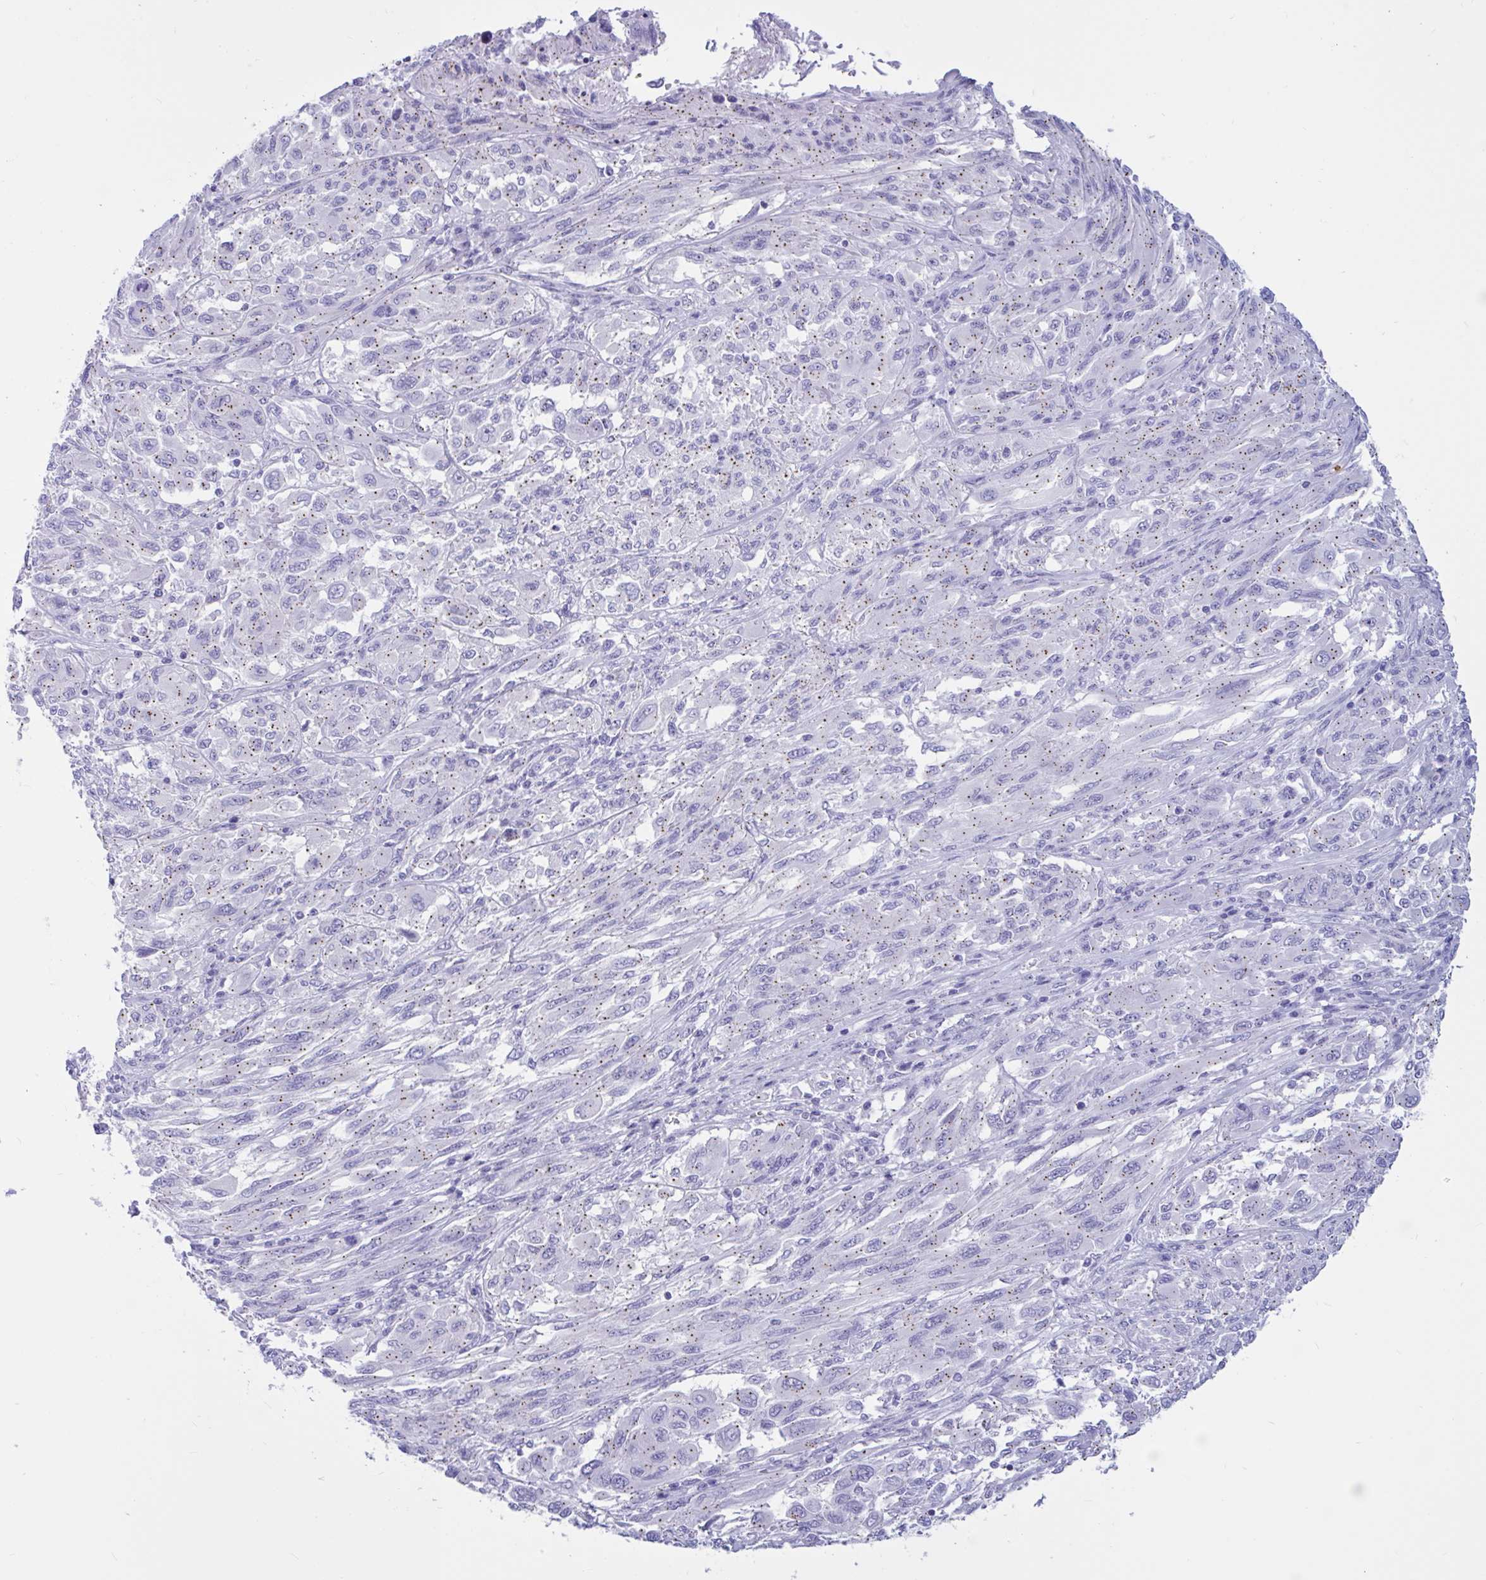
{"staining": {"intensity": "moderate", "quantity": "25%-75%", "location": "cytoplasmic/membranous"}, "tissue": "melanoma", "cell_type": "Tumor cells", "image_type": "cancer", "snomed": [{"axis": "morphology", "description": "Malignant melanoma, NOS"}, {"axis": "topography", "description": "Skin"}], "caption": "The immunohistochemical stain labels moderate cytoplasmic/membranous staining in tumor cells of melanoma tissue.", "gene": "RNASE3", "patient": {"sex": "female", "age": 91}}